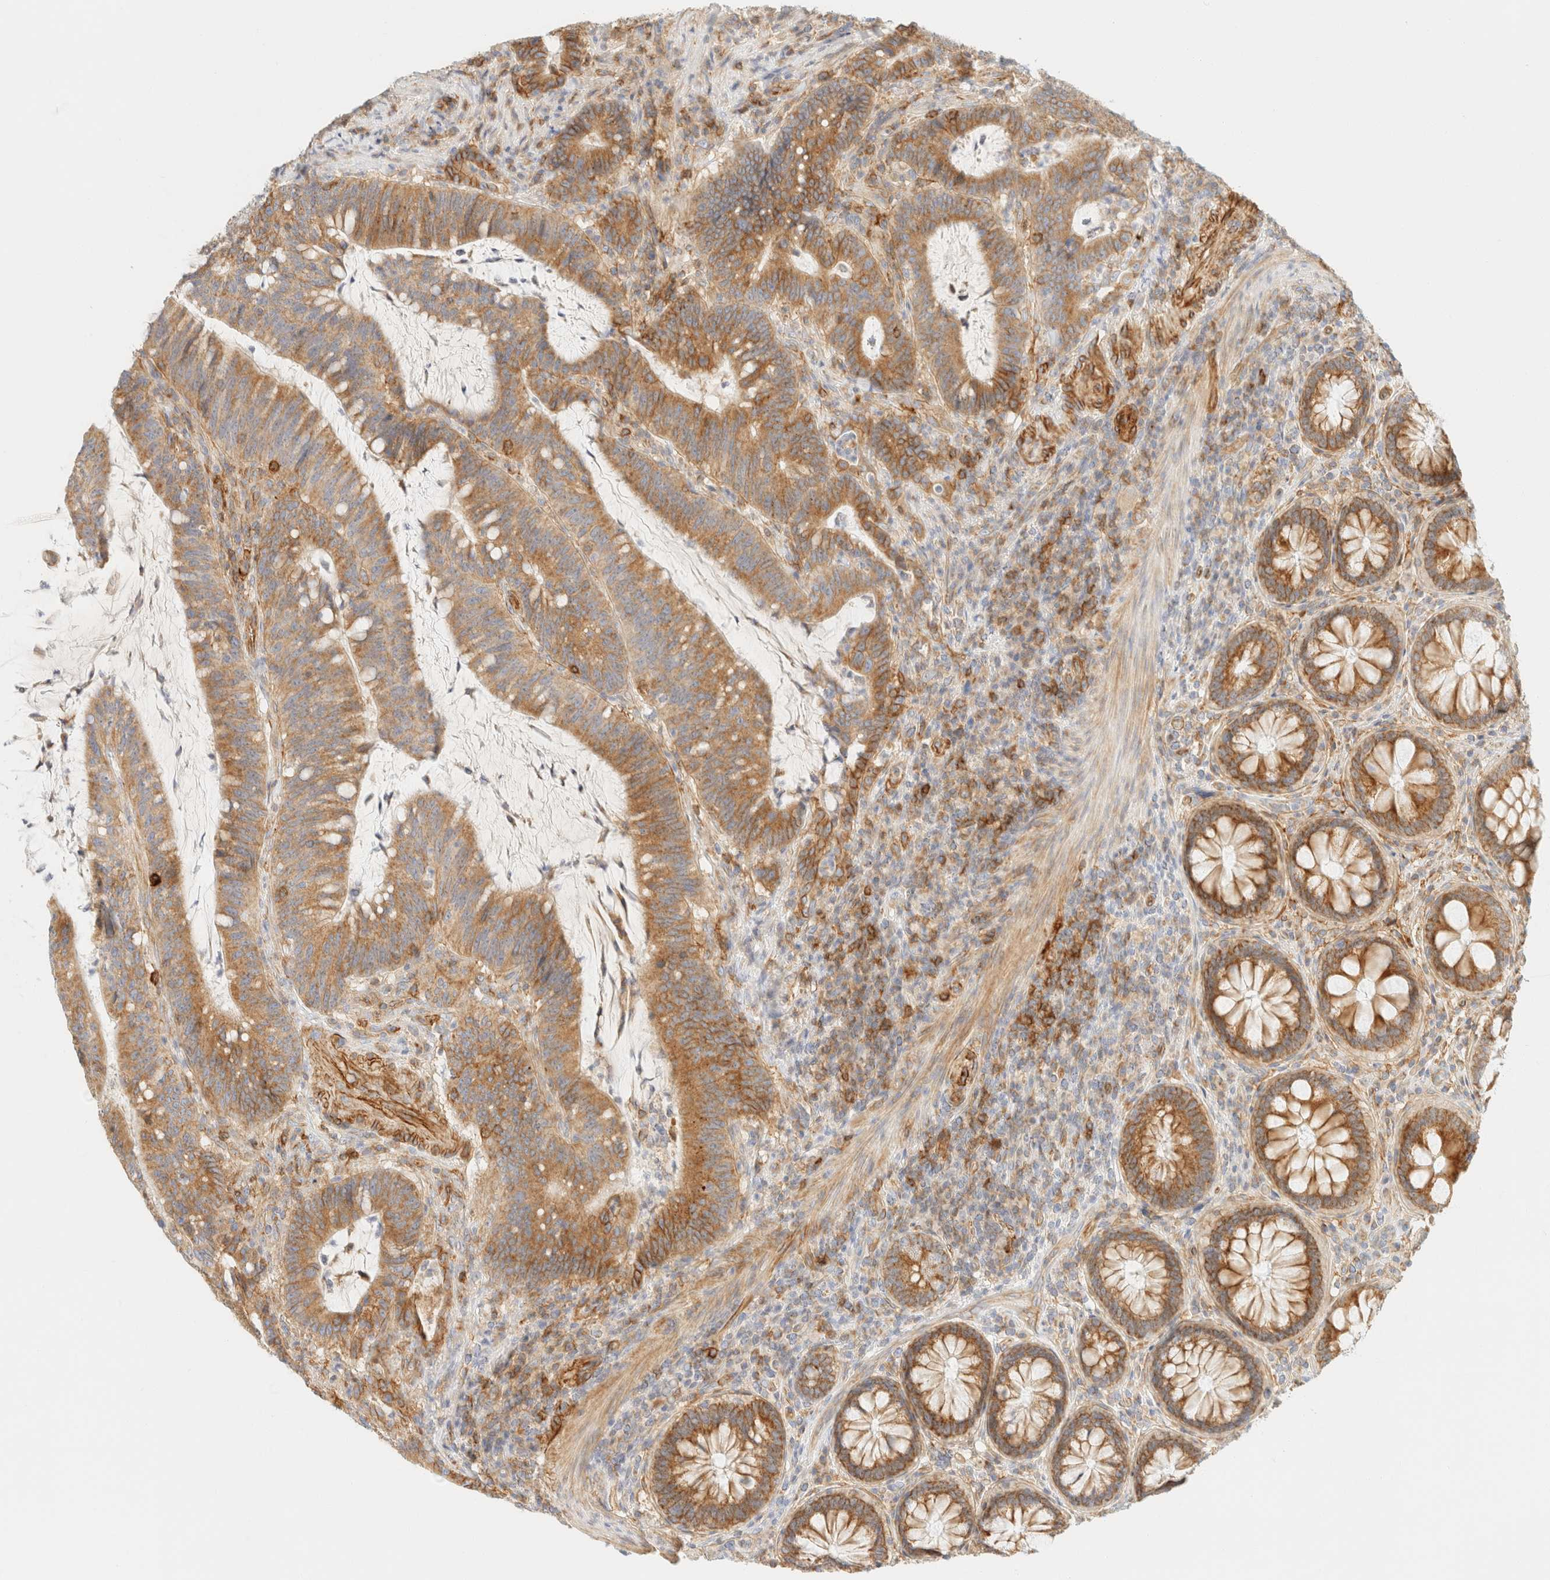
{"staining": {"intensity": "moderate", "quantity": ">75%", "location": "cytoplasmic/membranous"}, "tissue": "colorectal cancer", "cell_type": "Tumor cells", "image_type": "cancer", "snomed": [{"axis": "morphology", "description": "Adenocarcinoma, NOS"}, {"axis": "topography", "description": "Colon"}], "caption": "Immunohistochemistry (IHC) of human colorectal cancer displays medium levels of moderate cytoplasmic/membranous staining in about >75% of tumor cells. (DAB = brown stain, brightfield microscopy at high magnification).", "gene": "MRM3", "patient": {"sex": "female", "age": 66}}